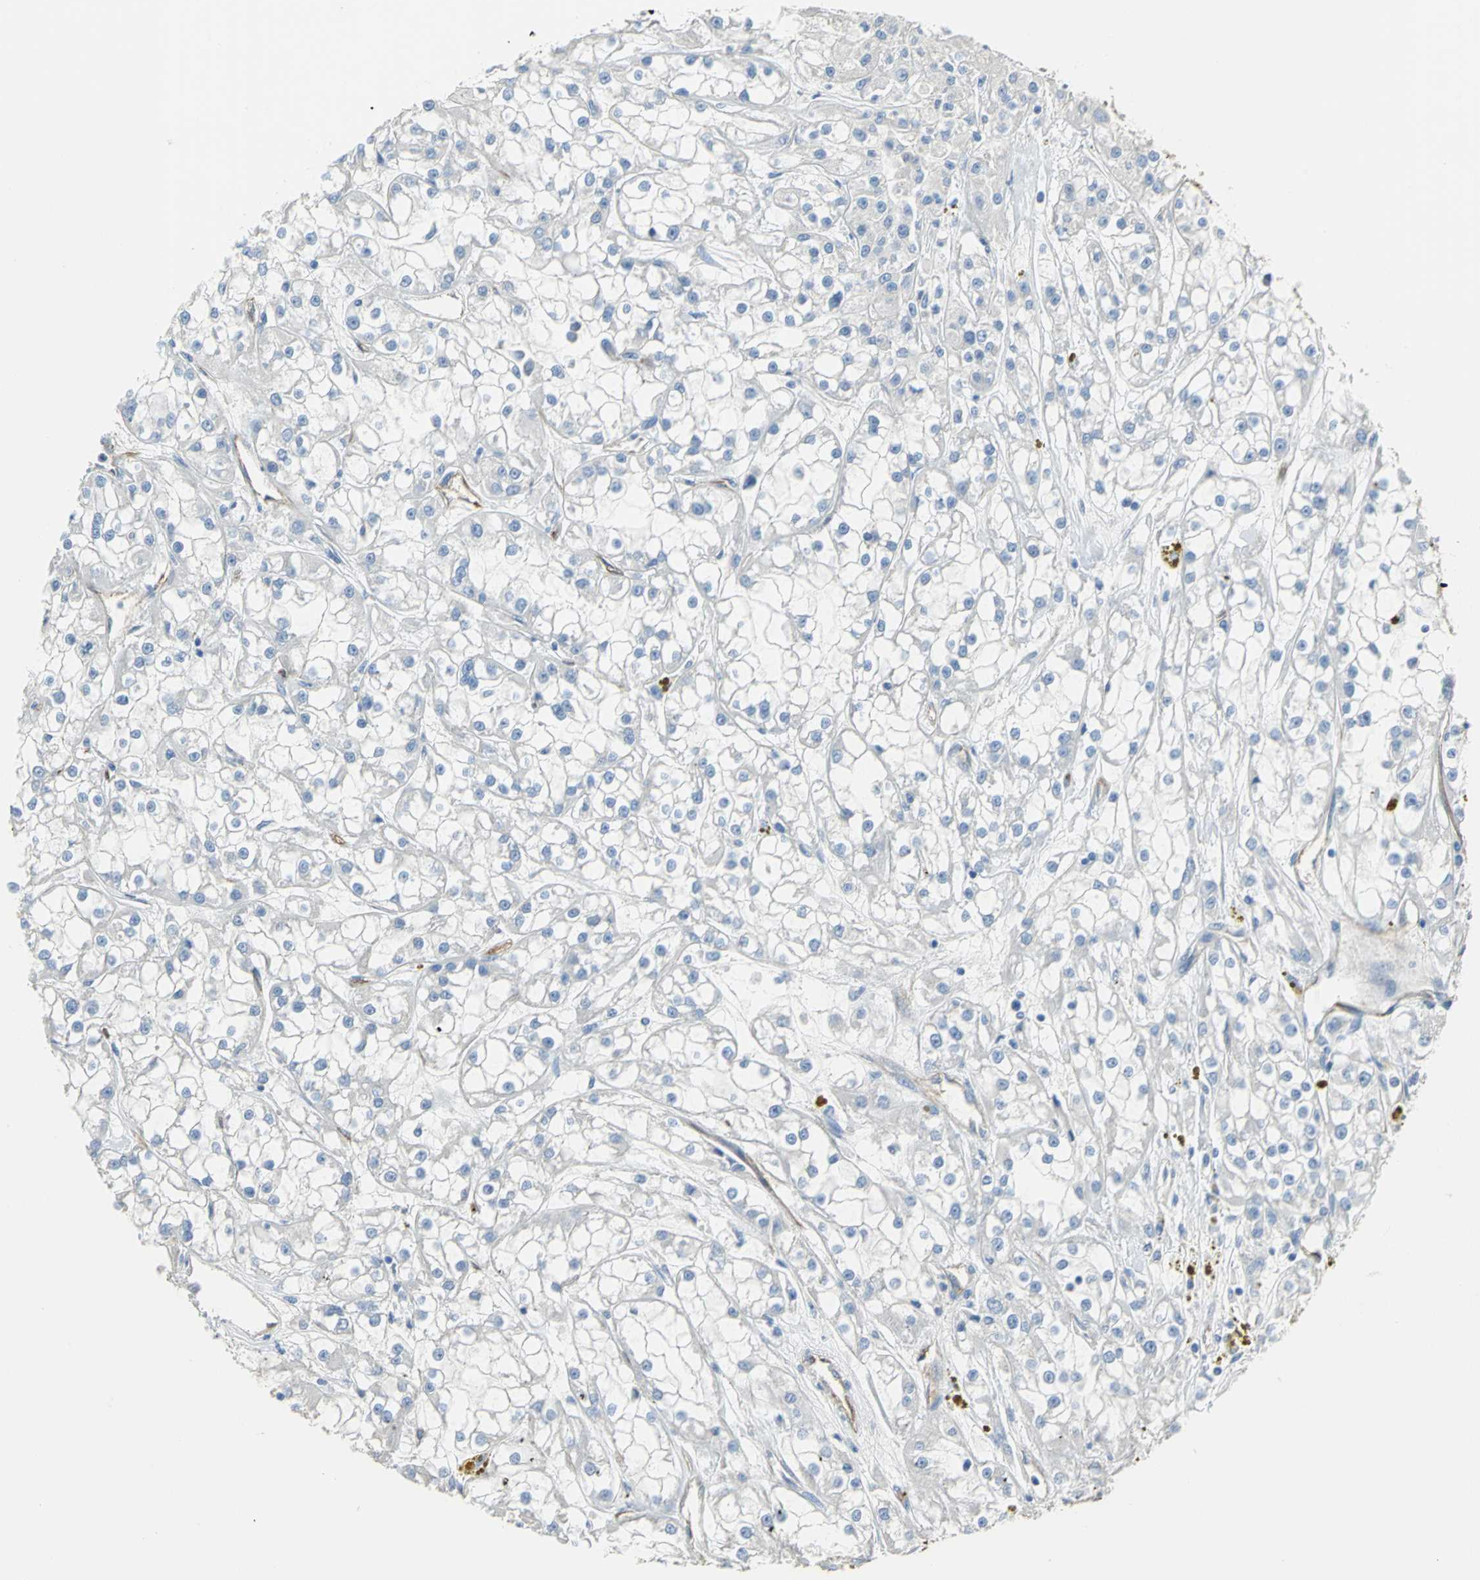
{"staining": {"intensity": "weak", "quantity": "25%-75%", "location": "cytoplasmic/membranous"}, "tissue": "renal cancer", "cell_type": "Tumor cells", "image_type": "cancer", "snomed": [{"axis": "morphology", "description": "Adenocarcinoma, NOS"}, {"axis": "topography", "description": "Kidney"}], "caption": "This is an image of immunohistochemistry (IHC) staining of adenocarcinoma (renal), which shows weak staining in the cytoplasmic/membranous of tumor cells.", "gene": "FLNB", "patient": {"sex": "female", "age": 52}}